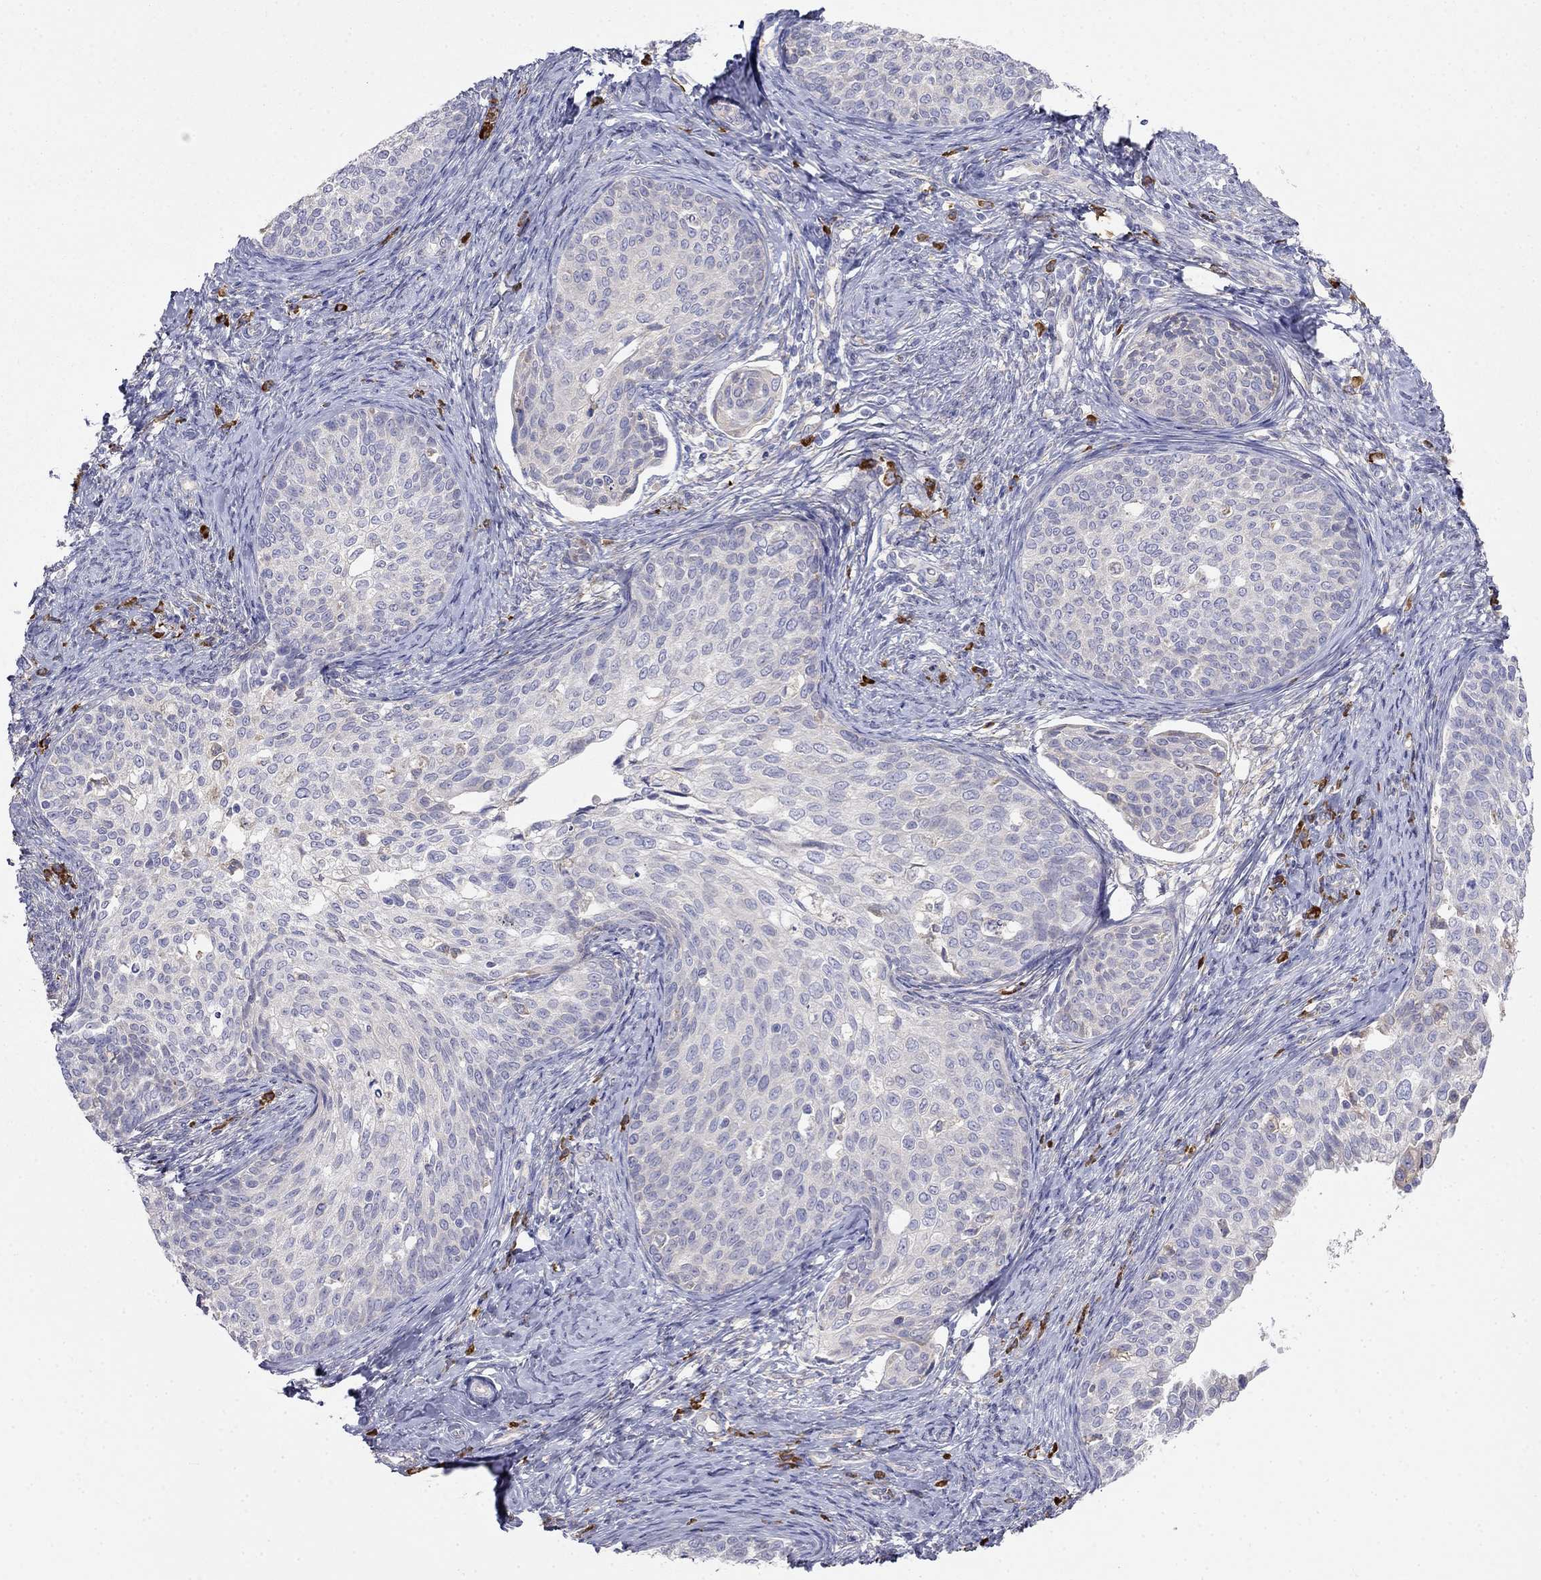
{"staining": {"intensity": "negative", "quantity": "none", "location": "none"}, "tissue": "cervical cancer", "cell_type": "Tumor cells", "image_type": "cancer", "snomed": [{"axis": "morphology", "description": "Squamous cell carcinoma, NOS"}, {"axis": "topography", "description": "Cervix"}], "caption": "DAB (3,3'-diaminobenzidine) immunohistochemical staining of cervical cancer (squamous cell carcinoma) displays no significant staining in tumor cells. Nuclei are stained in blue.", "gene": "LONRF2", "patient": {"sex": "female", "age": 51}}